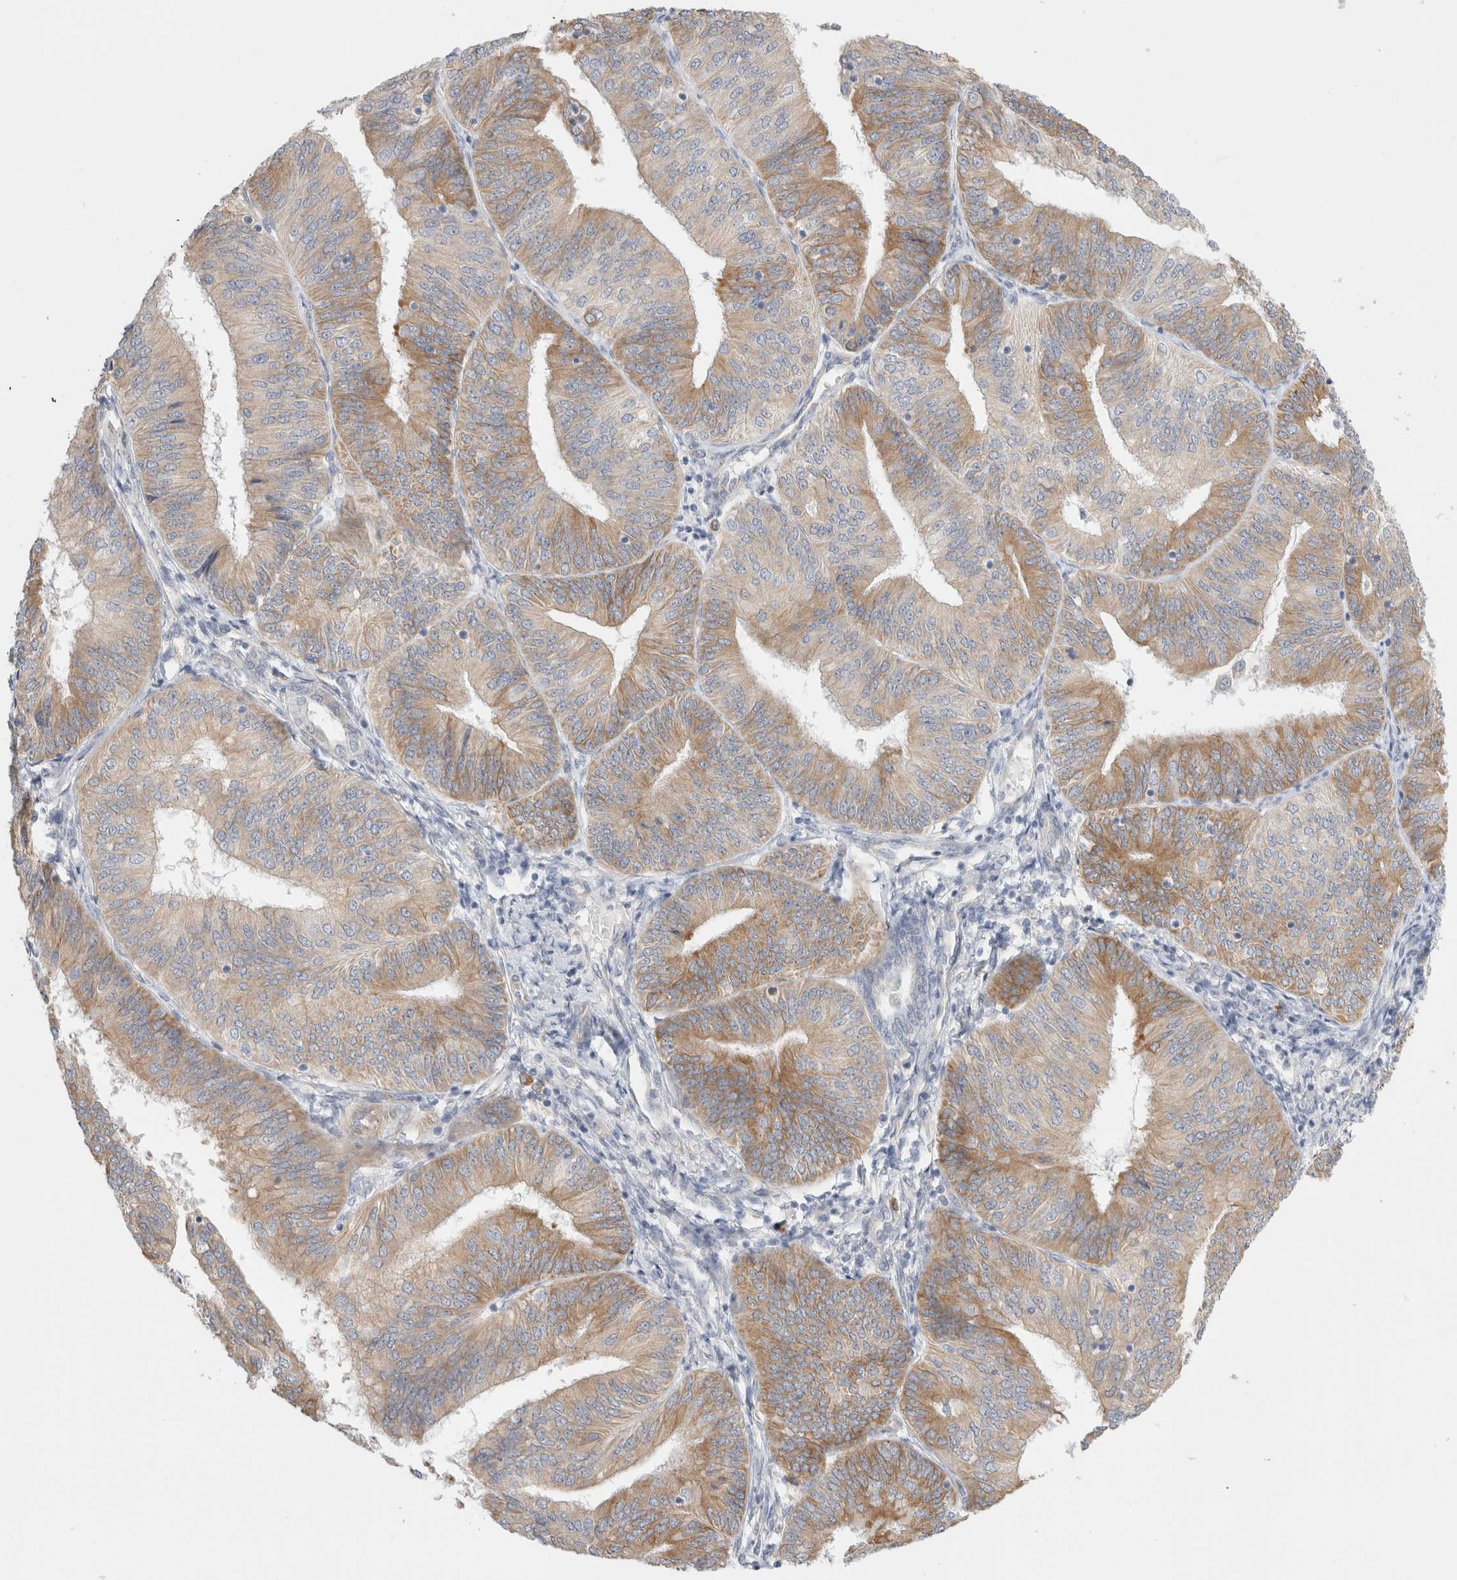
{"staining": {"intensity": "moderate", "quantity": ">75%", "location": "cytoplasmic/membranous"}, "tissue": "endometrial cancer", "cell_type": "Tumor cells", "image_type": "cancer", "snomed": [{"axis": "morphology", "description": "Adenocarcinoma, NOS"}, {"axis": "topography", "description": "Endometrium"}], "caption": "Adenocarcinoma (endometrial) stained with a protein marker demonstrates moderate staining in tumor cells.", "gene": "CSK", "patient": {"sex": "female", "age": 58}}